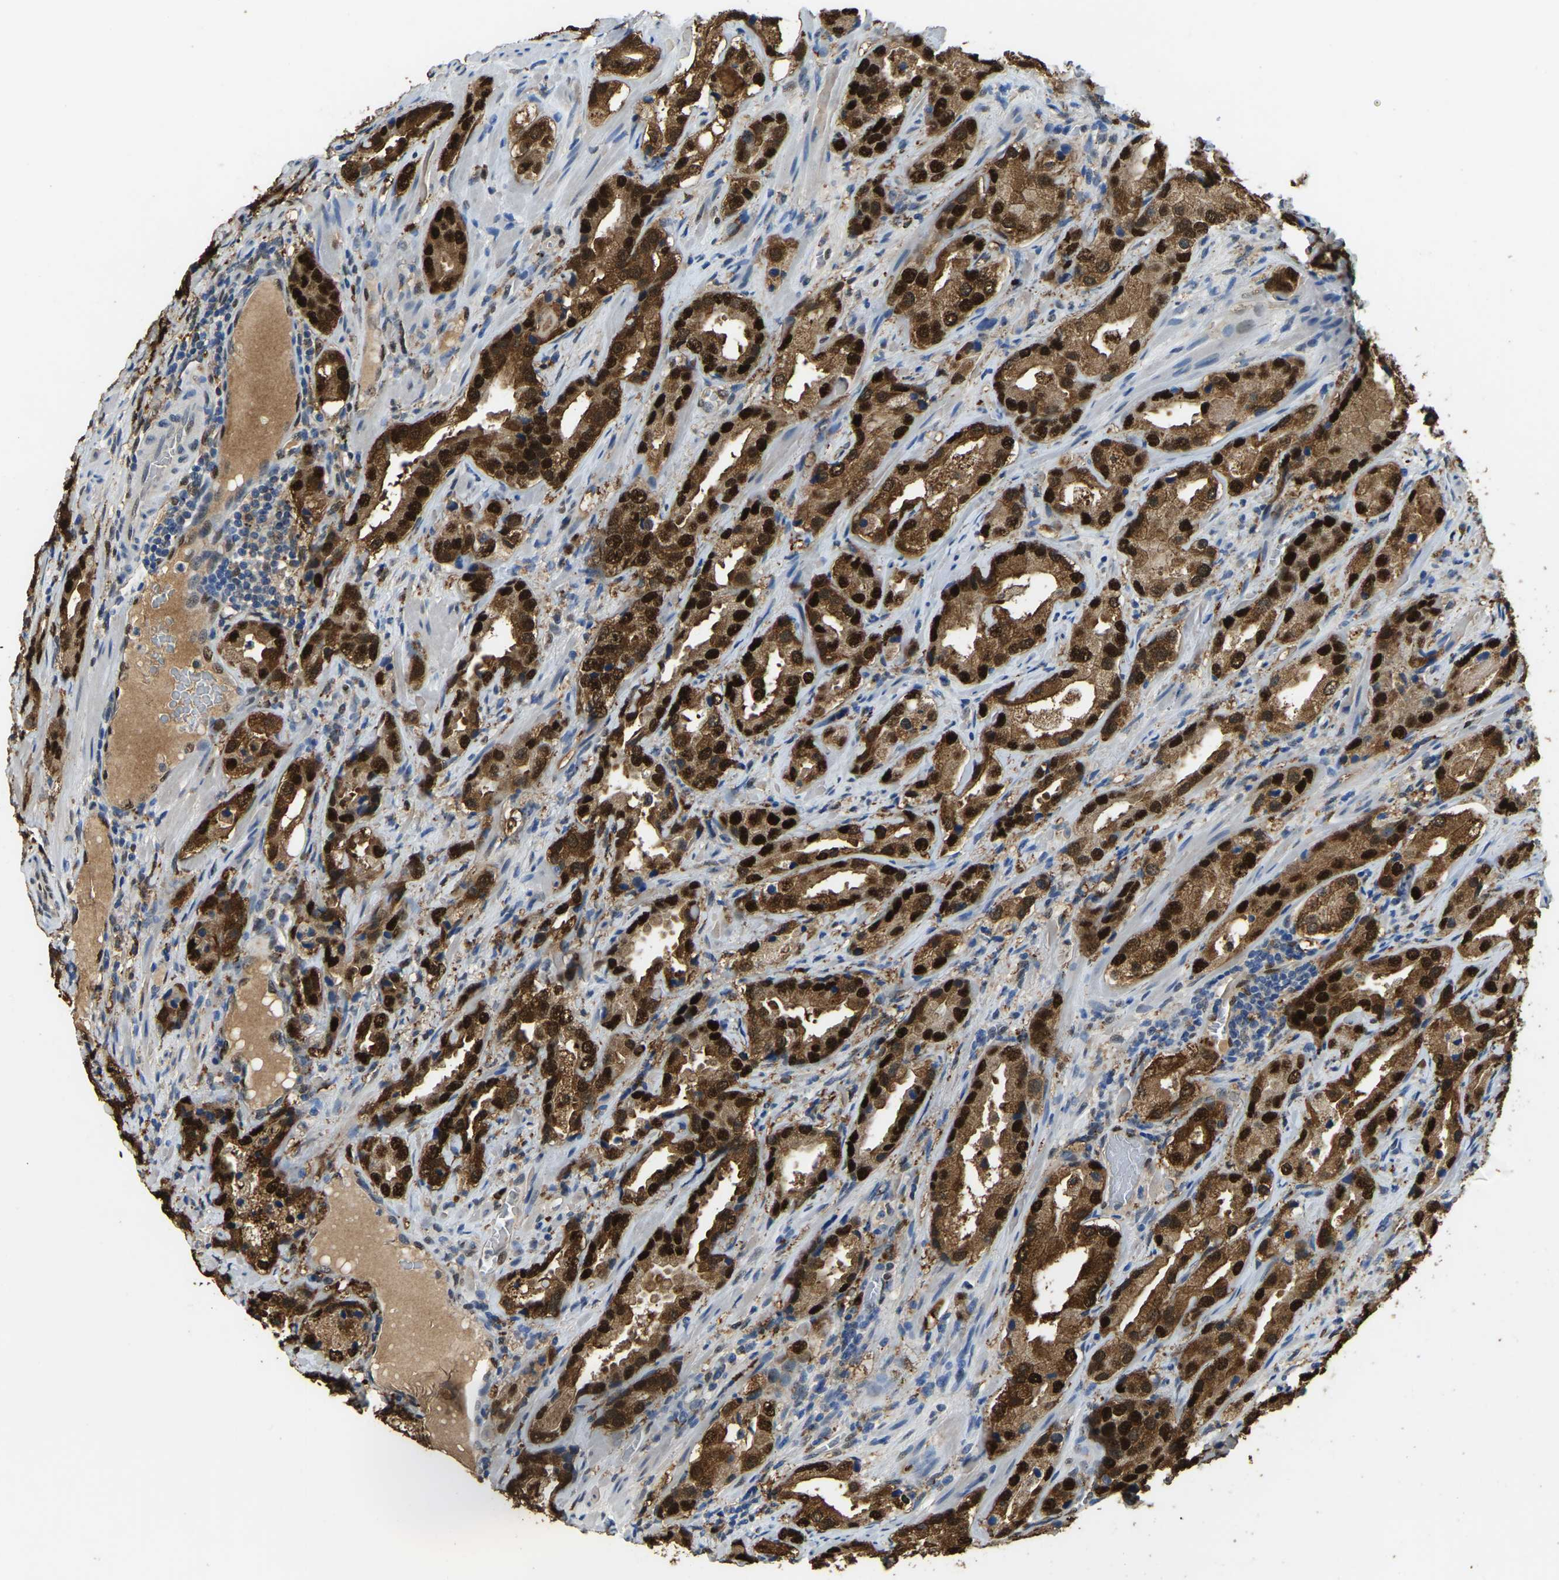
{"staining": {"intensity": "strong", "quantity": ">75%", "location": "cytoplasmic/membranous,nuclear"}, "tissue": "prostate cancer", "cell_type": "Tumor cells", "image_type": "cancer", "snomed": [{"axis": "morphology", "description": "Adenocarcinoma, High grade"}, {"axis": "topography", "description": "Prostate"}], "caption": "Prostate adenocarcinoma (high-grade) stained with immunohistochemistry exhibits strong cytoplasmic/membranous and nuclear positivity in about >75% of tumor cells.", "gene": "NANS", "patient": {"sex": "male", "age": 63}}